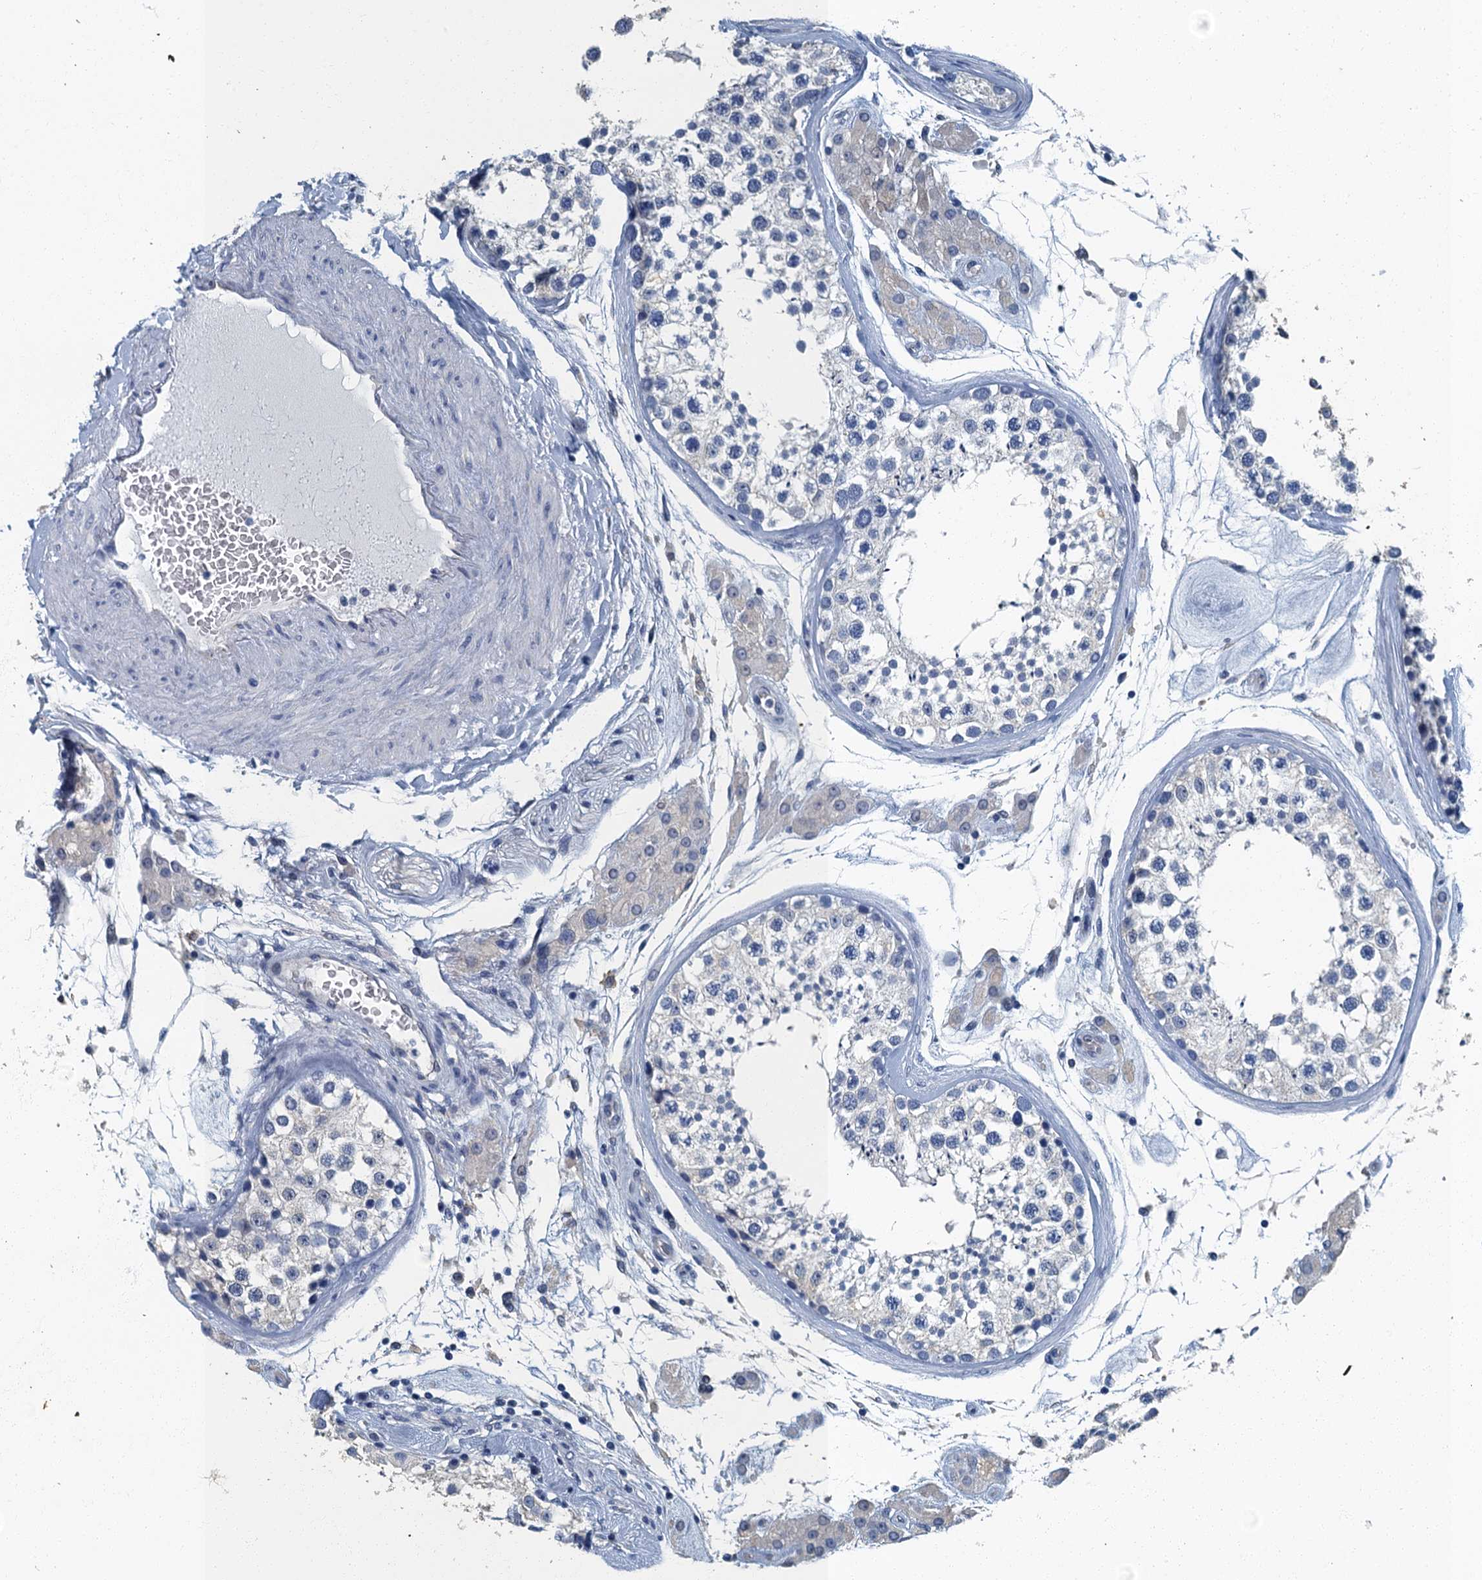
{"staining": {"intensity": "negative", "quantity": "none", "location": "none"}, "tissue": "testis", "cell_type": "Cells in seminiferous ducts", "image_type": "normal", "snomed": [{"axis": "morphology", "description": "Normal tissue, NOS"}, {"axis": "topography", "description": "Testis"}], "caption": "Micrograph shows no protein staining in cells in seminiferous ducts of normal testis.", "gene": "GADL1", "patient": {"sex": "male", "age": 46}}